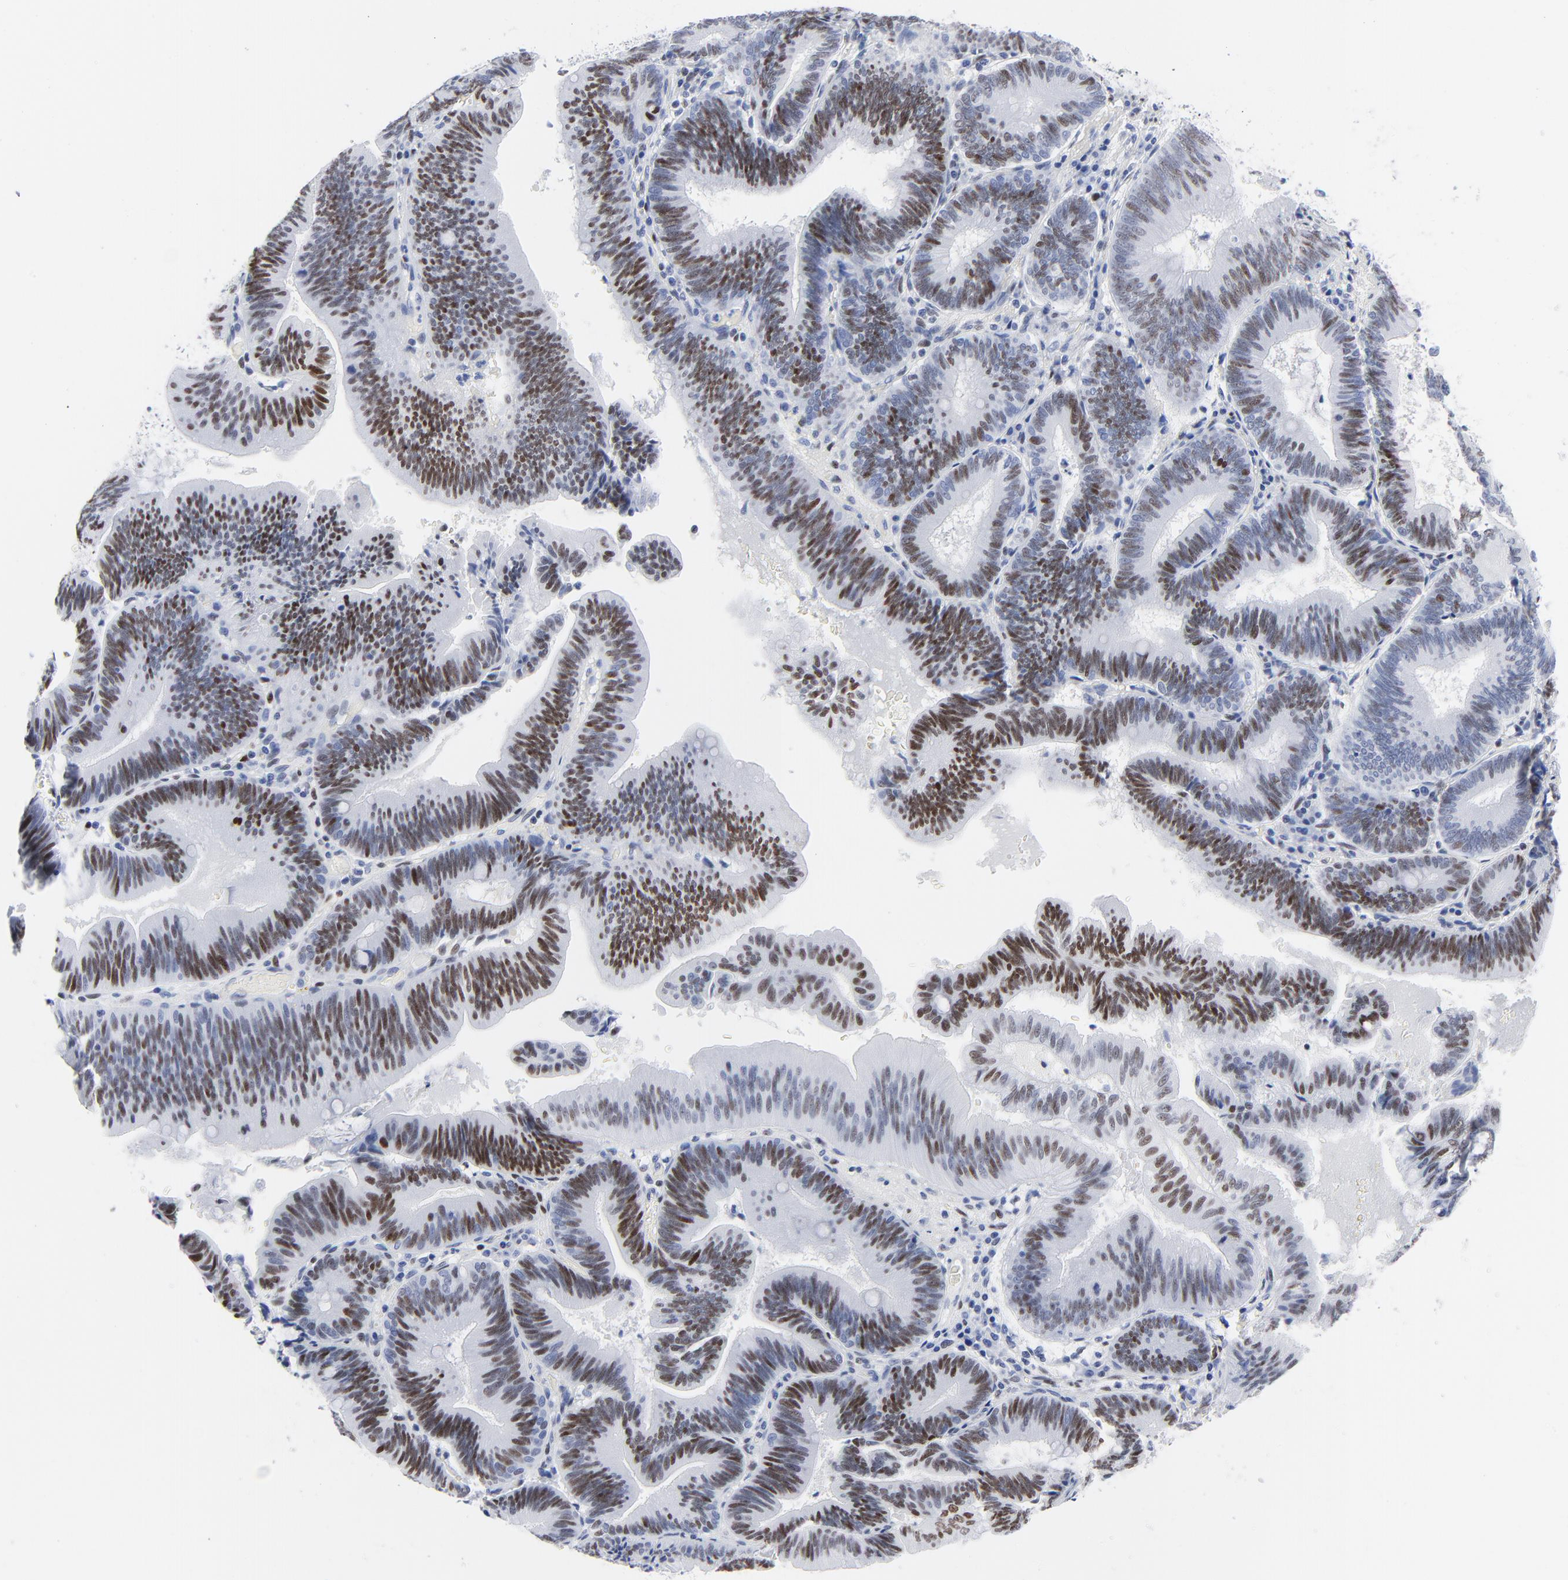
{"staining": {"intensity": "moderate", "quantity": "25%-75%", "location": "nuclear"}, "tissue": "pancreatic cancer", "cell_type": "Tumor cells", "image_type": "cancer", "snomed": [{"axis": "morphology", "description": "Adenocarcinoma, NOS"}, {"axis": "topography", "description": "Pancreas"}], "caption": "IHC of human pancreatic cancer (adenocarcinoma) exhibits medium levels of moderate nuclear positivity in about 25%-75% of tumor cells. The staining is performed using DAB (3,3'-diaminobenzidine) brown chromogen to label protein expression. The nuclei are counter-stained blue using hematoxylin.", "gene": "JUN", "patient": {"sex": "male", "age": 82}}